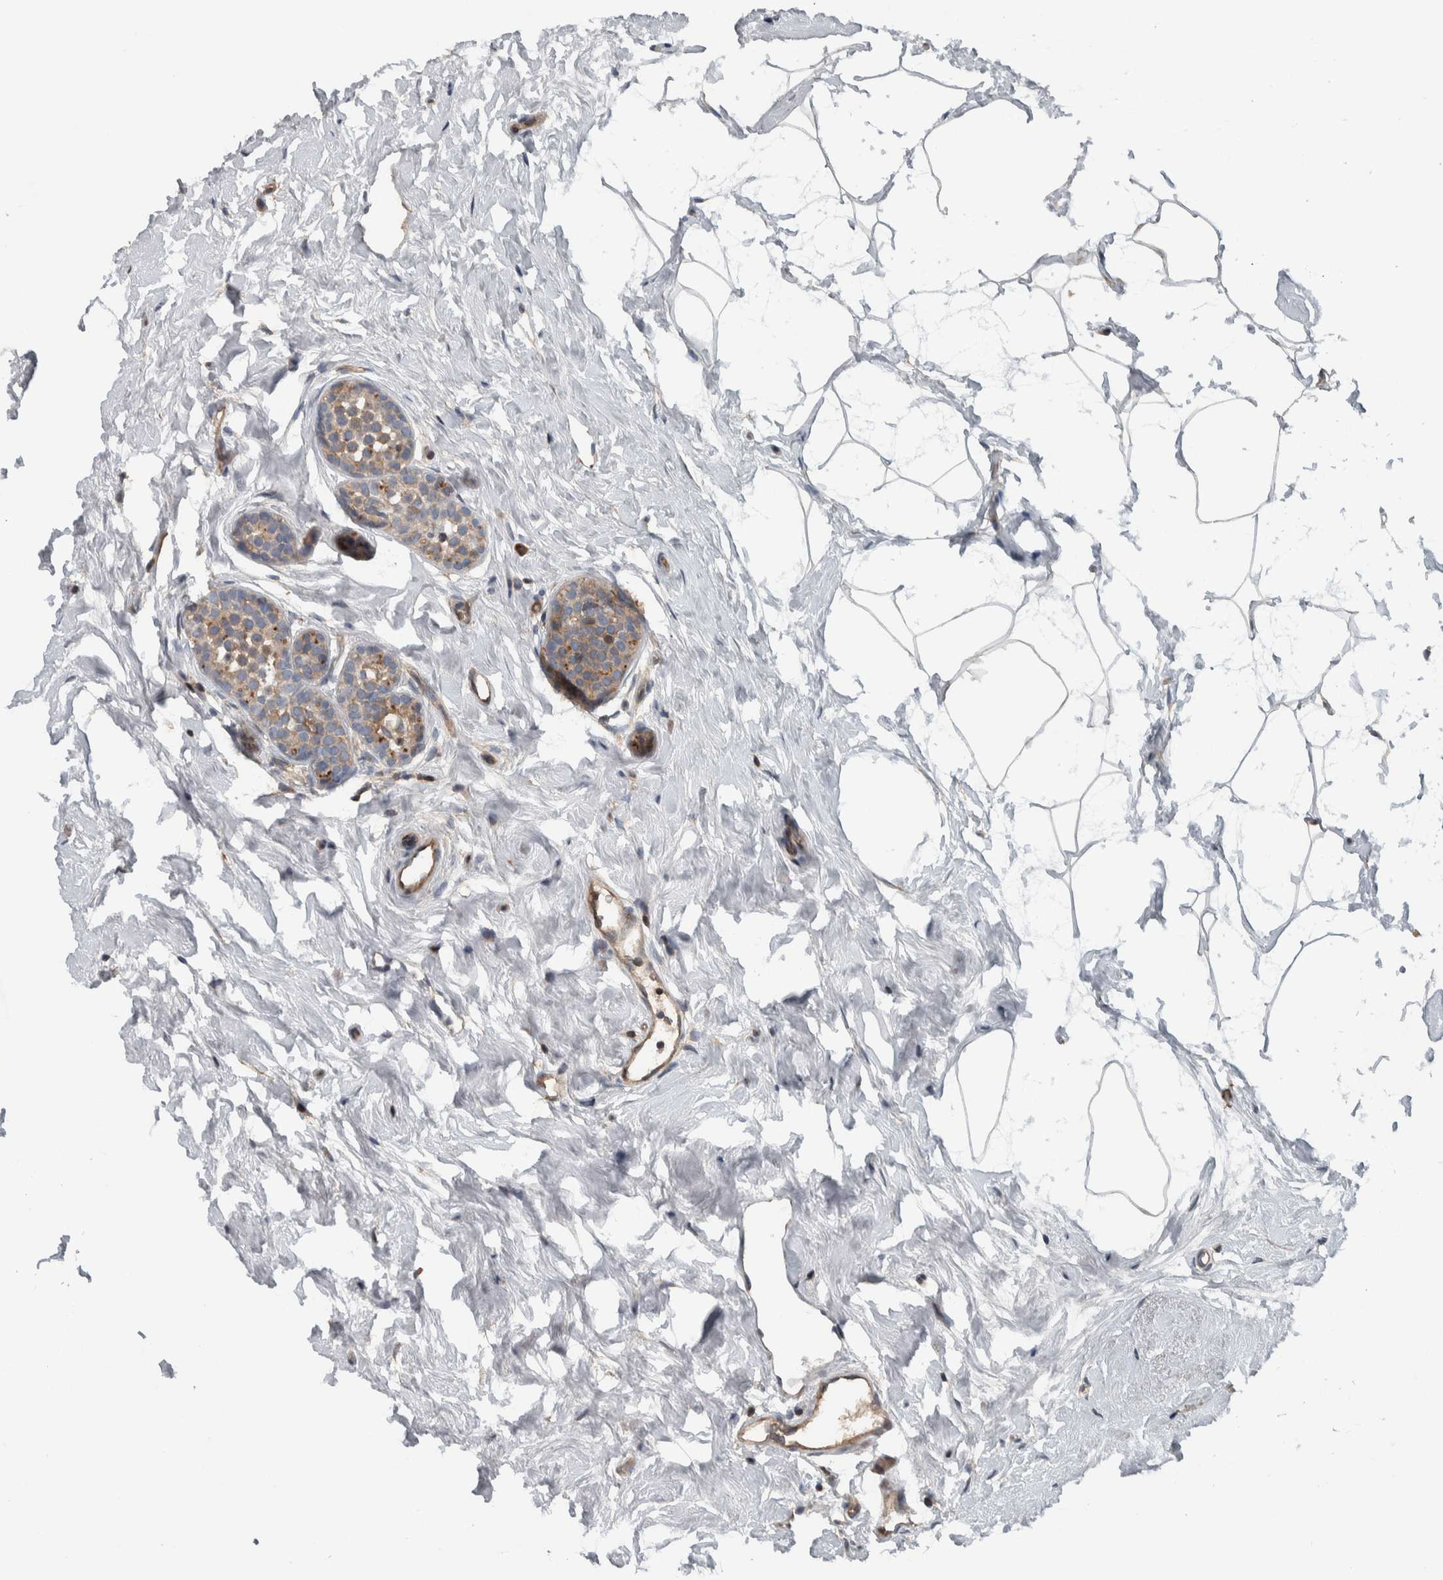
{"staining": {"intensity": "weak", "quantity": ">75%", "location": "cytoplasmic/membranous"}, "tissue": "breast cancer", "cell_type": "Tumor cells", "image_type": "cancer", "snomed": [{"axis": "morphology", "description": "Duct carcinoma"}, {"axis": "topography", "description": "Breast"}], "caption": "The micrograph exhibits staining of breast invasive ductal carcinoma, revealing weak cytoplasmic/membranous protein staining (brown color) within tumor cells. (DAB (3,3'-diaminobenzidine) = brown stain, brightfield microscopy at high magnification).", "gene": "BAIAP2L1", "patient": {"sex": "female", "age": 55}}